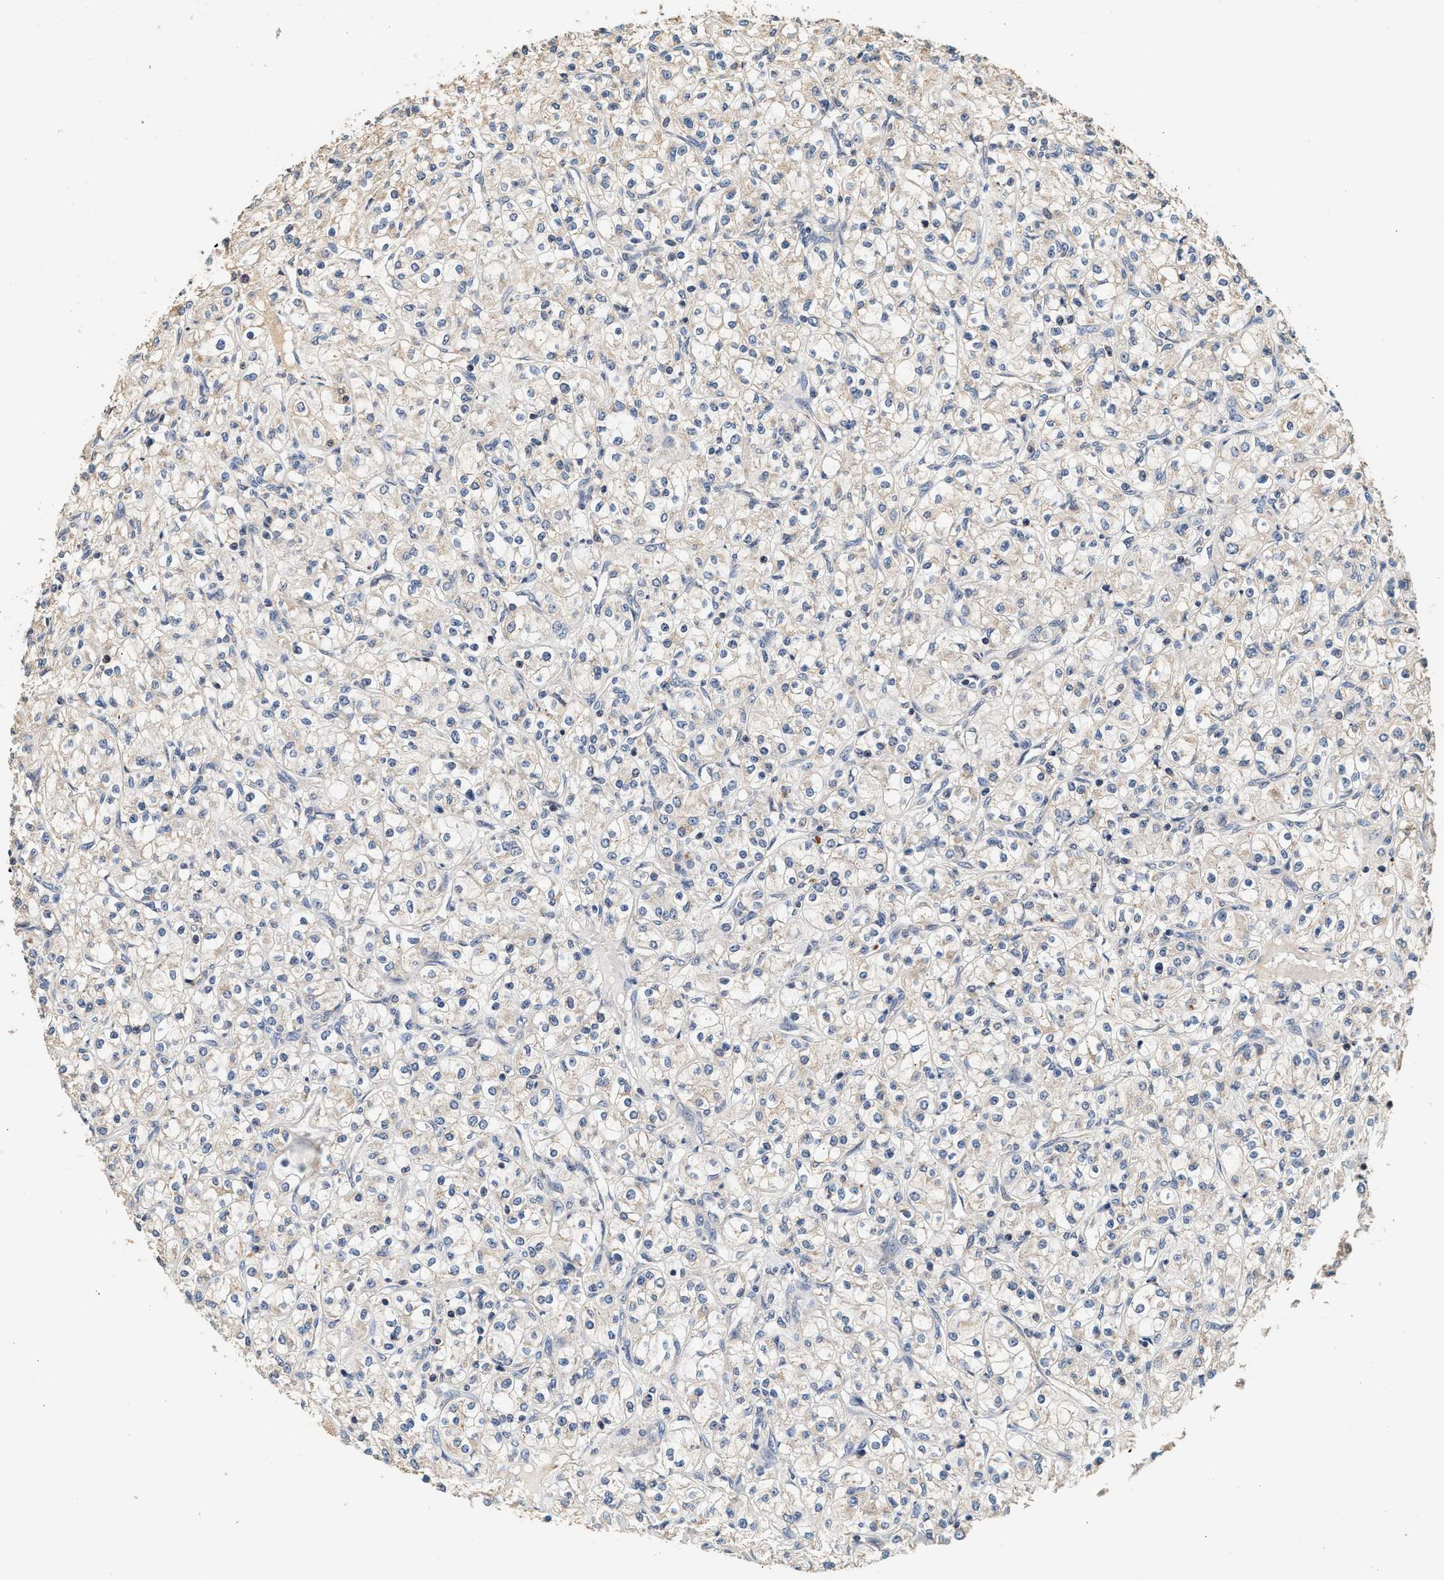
{"staining": {"intensity": "negative", "quantity": "none", "location": "none"}, "tissue": "renal cancer", "cell_type": "Tumor cells", "image_type": "cancer", "snomed": [{"axis": "morphology", "description": "Adenocarcinoma, NOS"}, {"axis": "topography", "description": "Kidney"}], "caption": "IHC histopathology image of adenocarcinoma (renal) stained for a protein (brown), which exhibits no staining in tumor cells. (DAB immunohistochemistry, high magnification).", "gene": "PTGR3", "patient": {"sex": "male", "age": 77}}